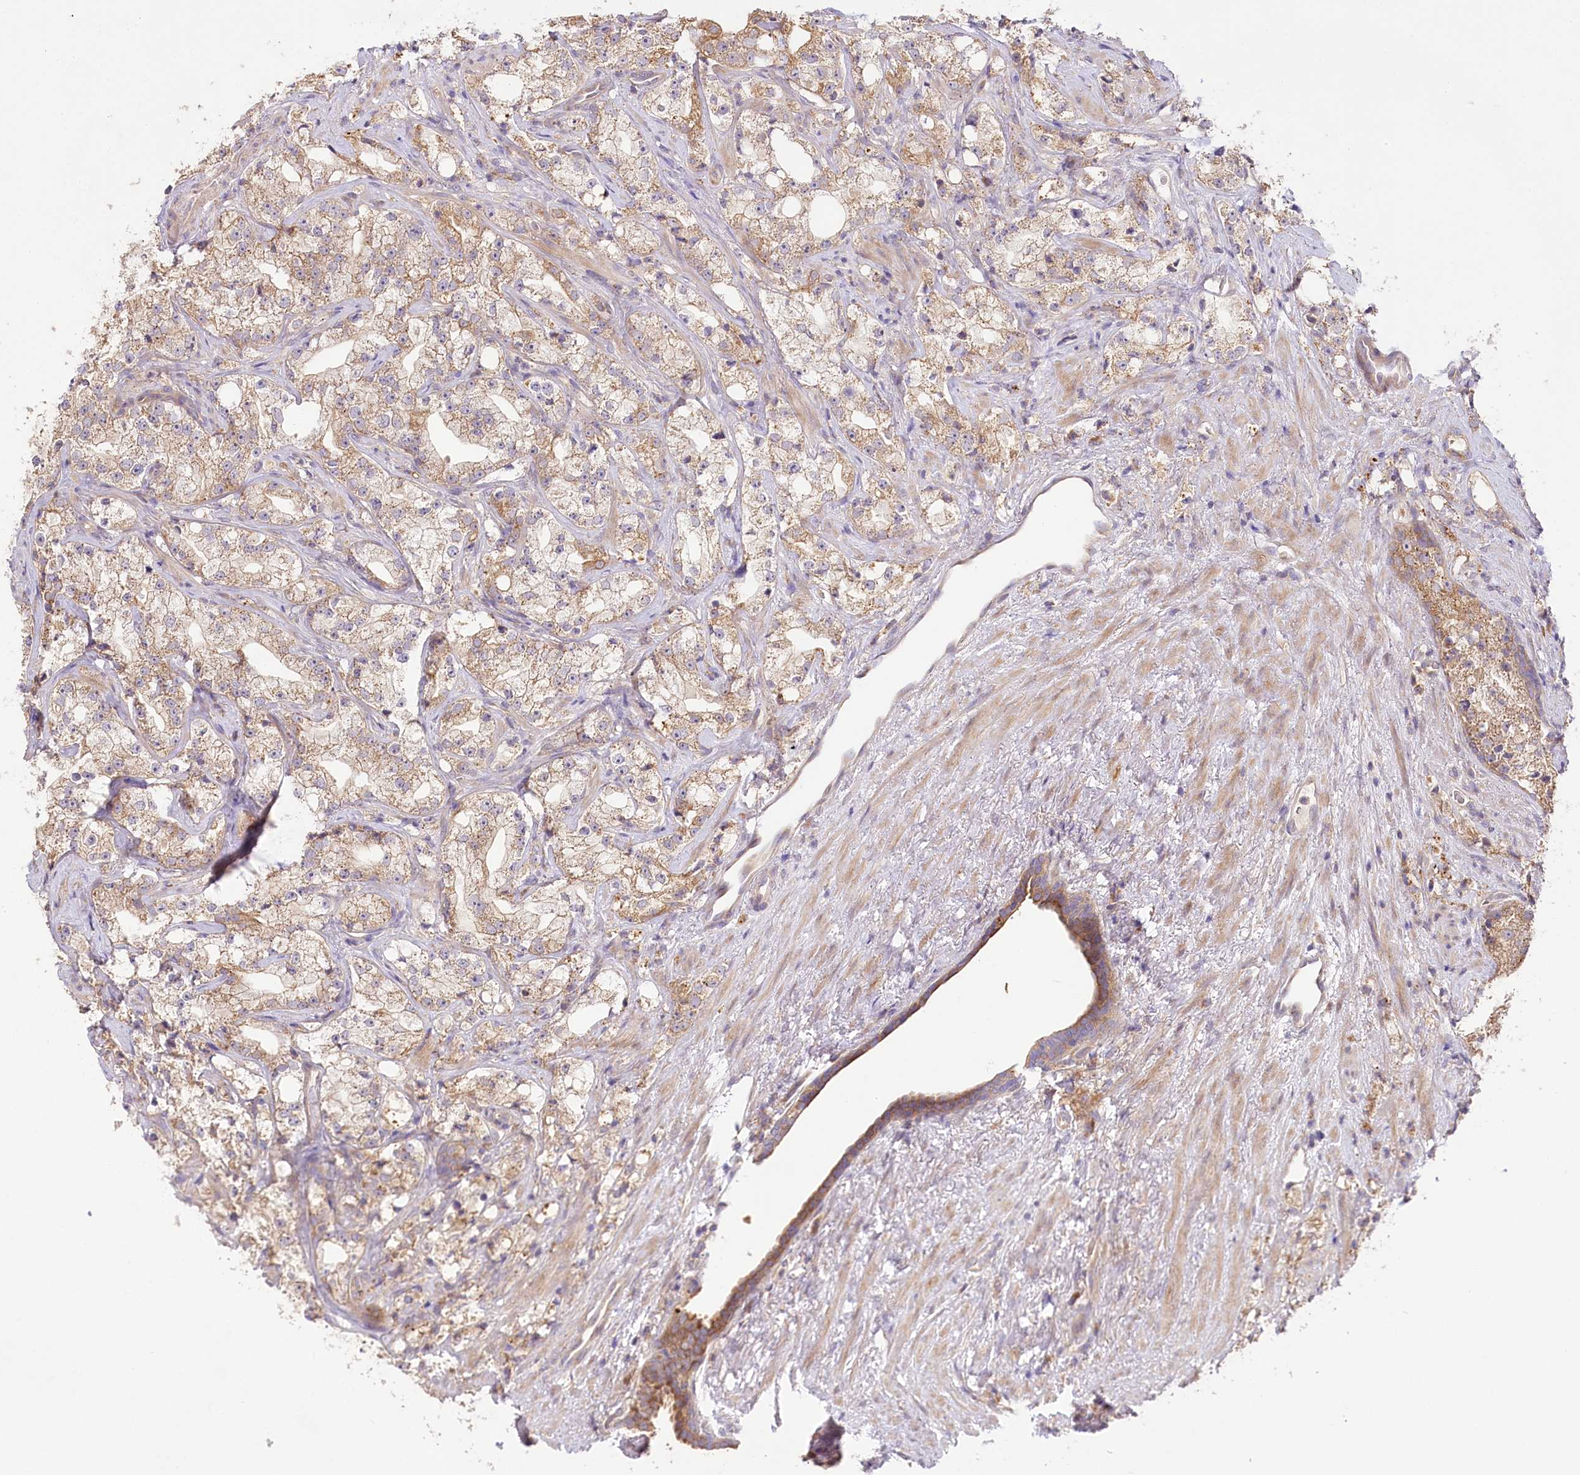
{"staining": {"intensity": "moderate", "quantity": "25%-75%", "location": "cytoplasmic/membranous"}, "tissue": "prostate cancer", "cell_type": "Tumor cells", "image_type": "cancer", "snomed": [{"axis": "morphology", "description": "Adenocarcinoma, High grade"}, {"axis": "topography", "description": "Prostate"}], "caption": "Protein expression analysis of prostate cancer (adenocarcinoma (high-grade)) exhibits moderate cytoplasmic/membranous positivity in approximately 25%-75% of tumor cells. (IHC, brightfield microscopy, high magnification).", "gene": "PYROXD1", "patient": {"sex": "male", "age": 64}}